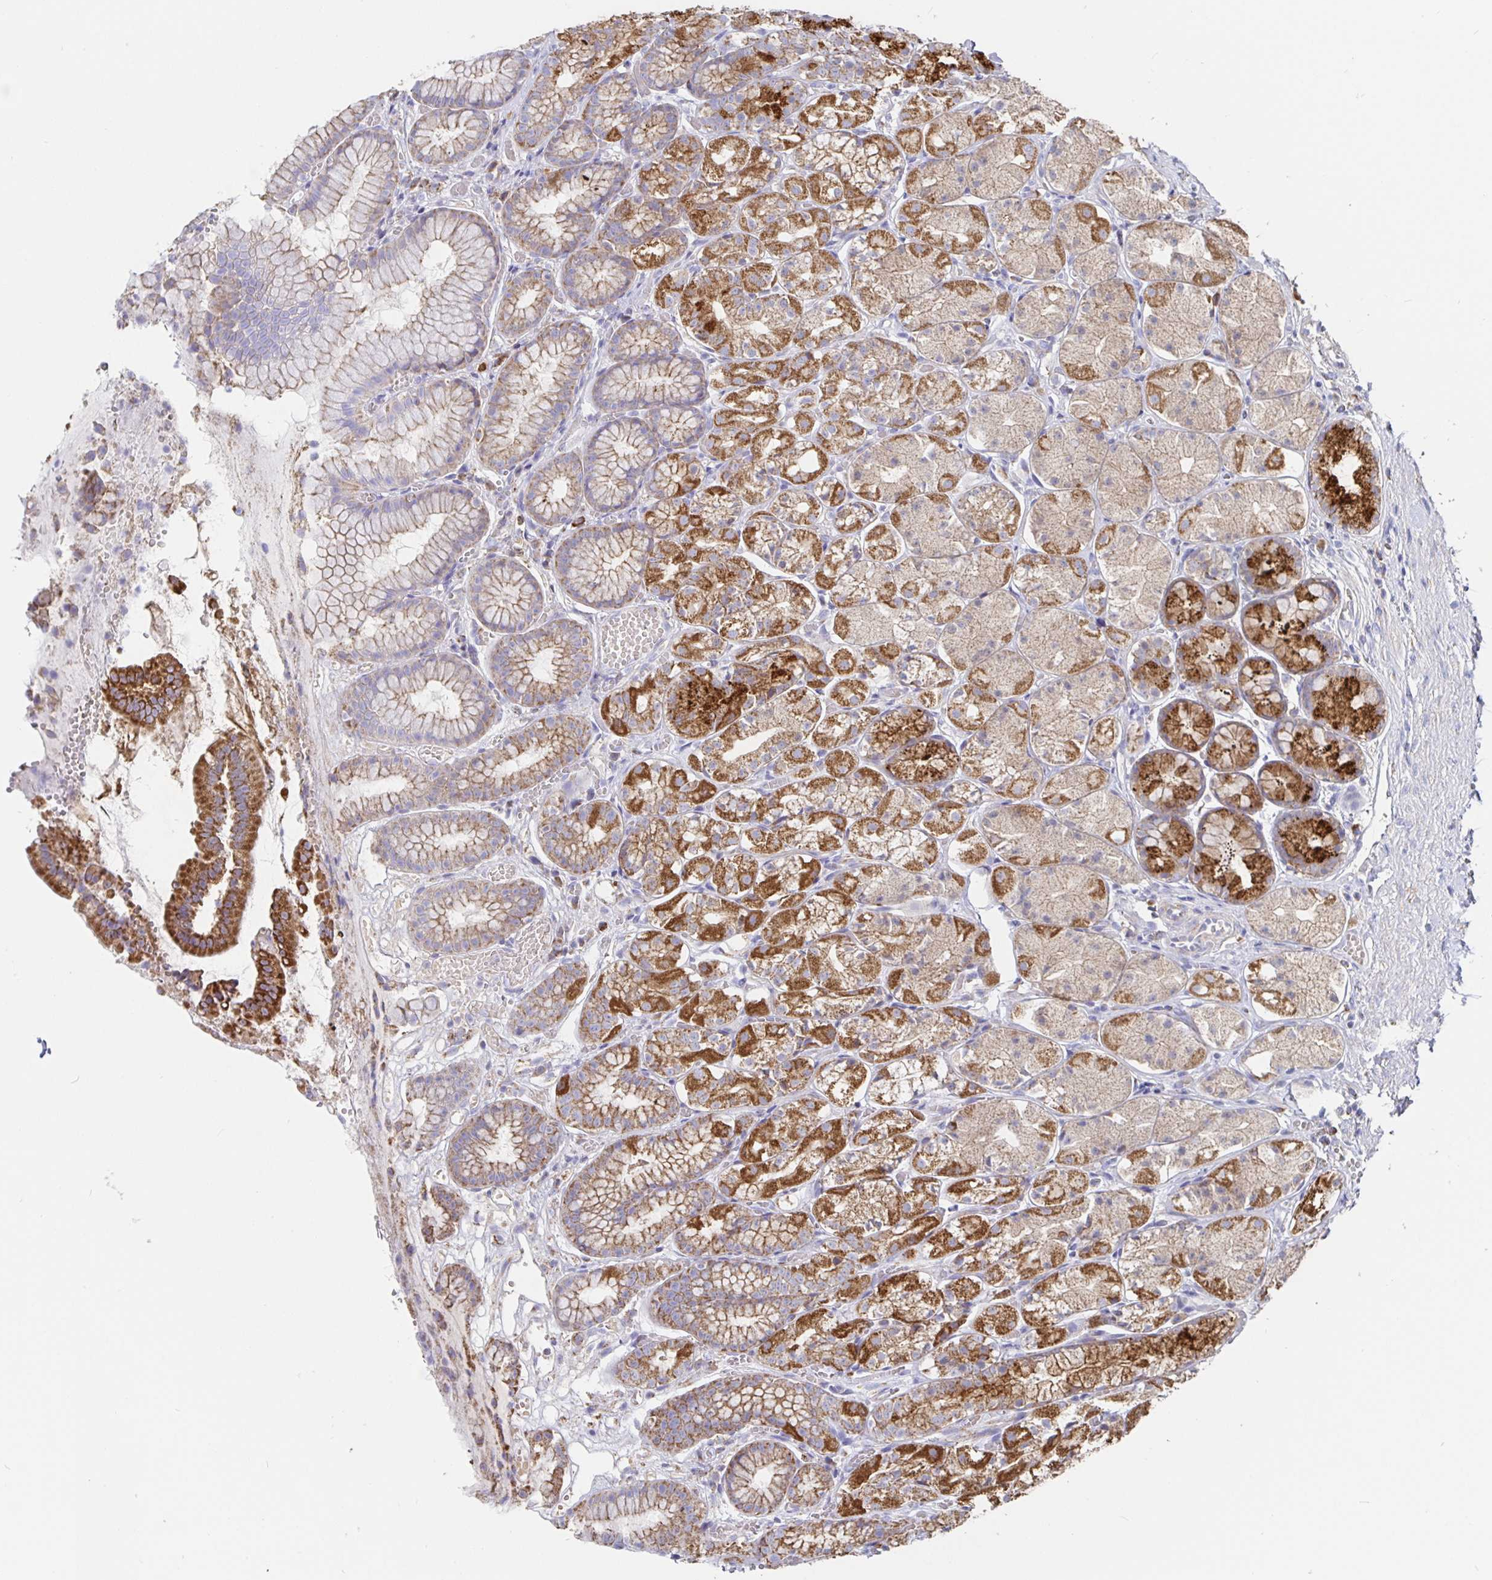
{"staining": {"intensity": "strong", "quantity": "25%-75%", "location": "cytoplasmic/membranous"}, "tissue": "stomach", "cell_type": "Glandular cells", "image_type": "normal", "snomed": [{"axis": "morphology", "description": "Normal tissue, NOS"}, {"axis": "topography", "description": "Stomach"}], "caption": "Stomach stained for a protein (brown) demonstrates strong cytoplasmic/membranous positive expression in approximately 25%-75% of glandular cells.", "gene": "PRDX3", "patient": {"sex": "male", "age": 70}}